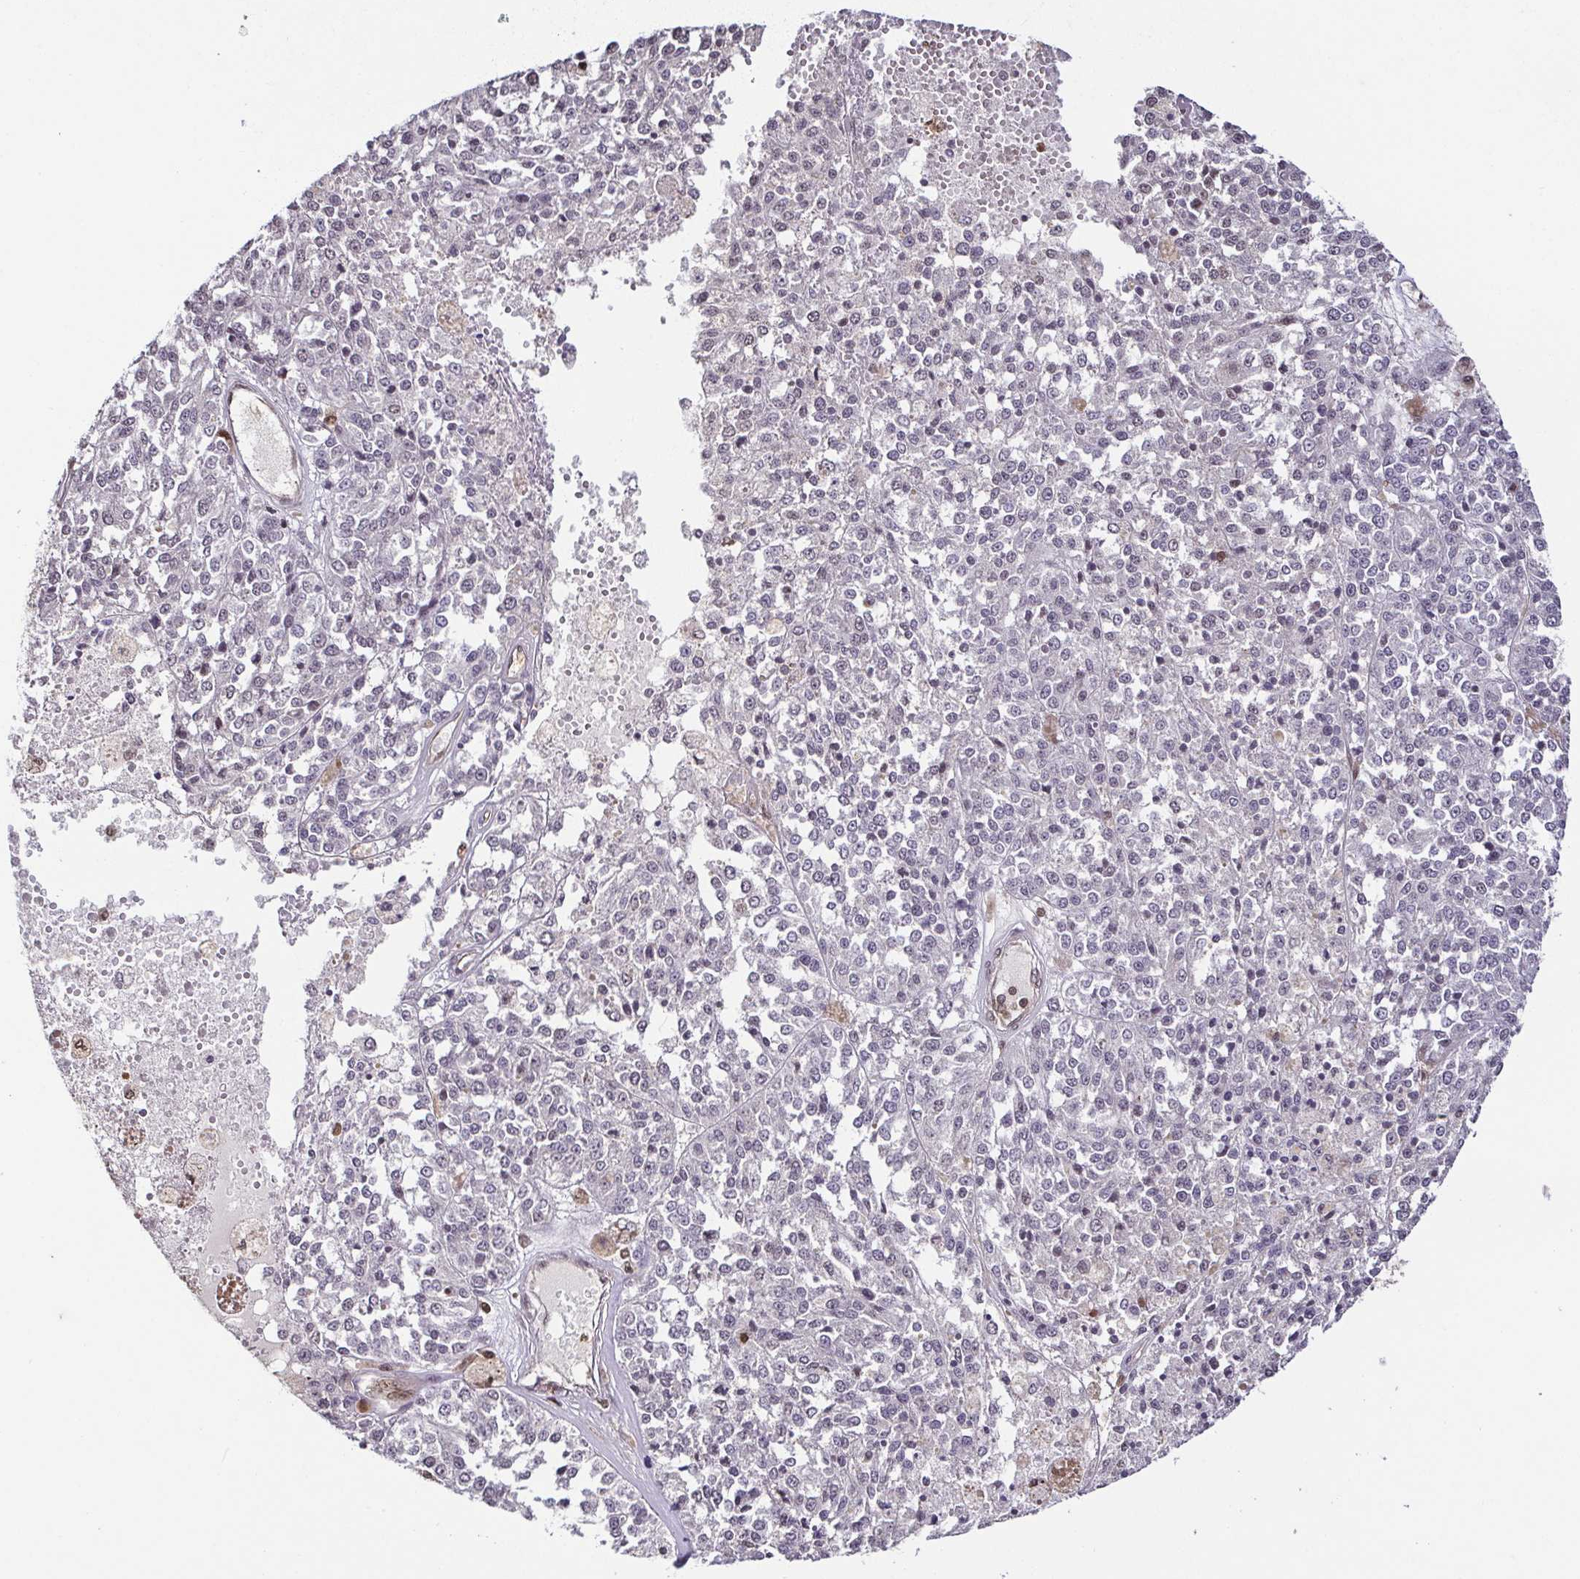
{"staining": {"intensity": "negative", "quantity": "none", "location": "none"}, "tissue": "melanoma", "cell_type": "Tumor cells", "image_type": "cancer", "snomed": [{"axis": "morphology", "description": "Malignant melanoma, Metastatic site"}, {"axis": "topography", "description": "Lymph node"}], "caption": "This is an IHC image of melanoma. There is no positivity in tumor cells.", "gene": "PSMB9", "patient": {"sex": "female", "age": 64}}